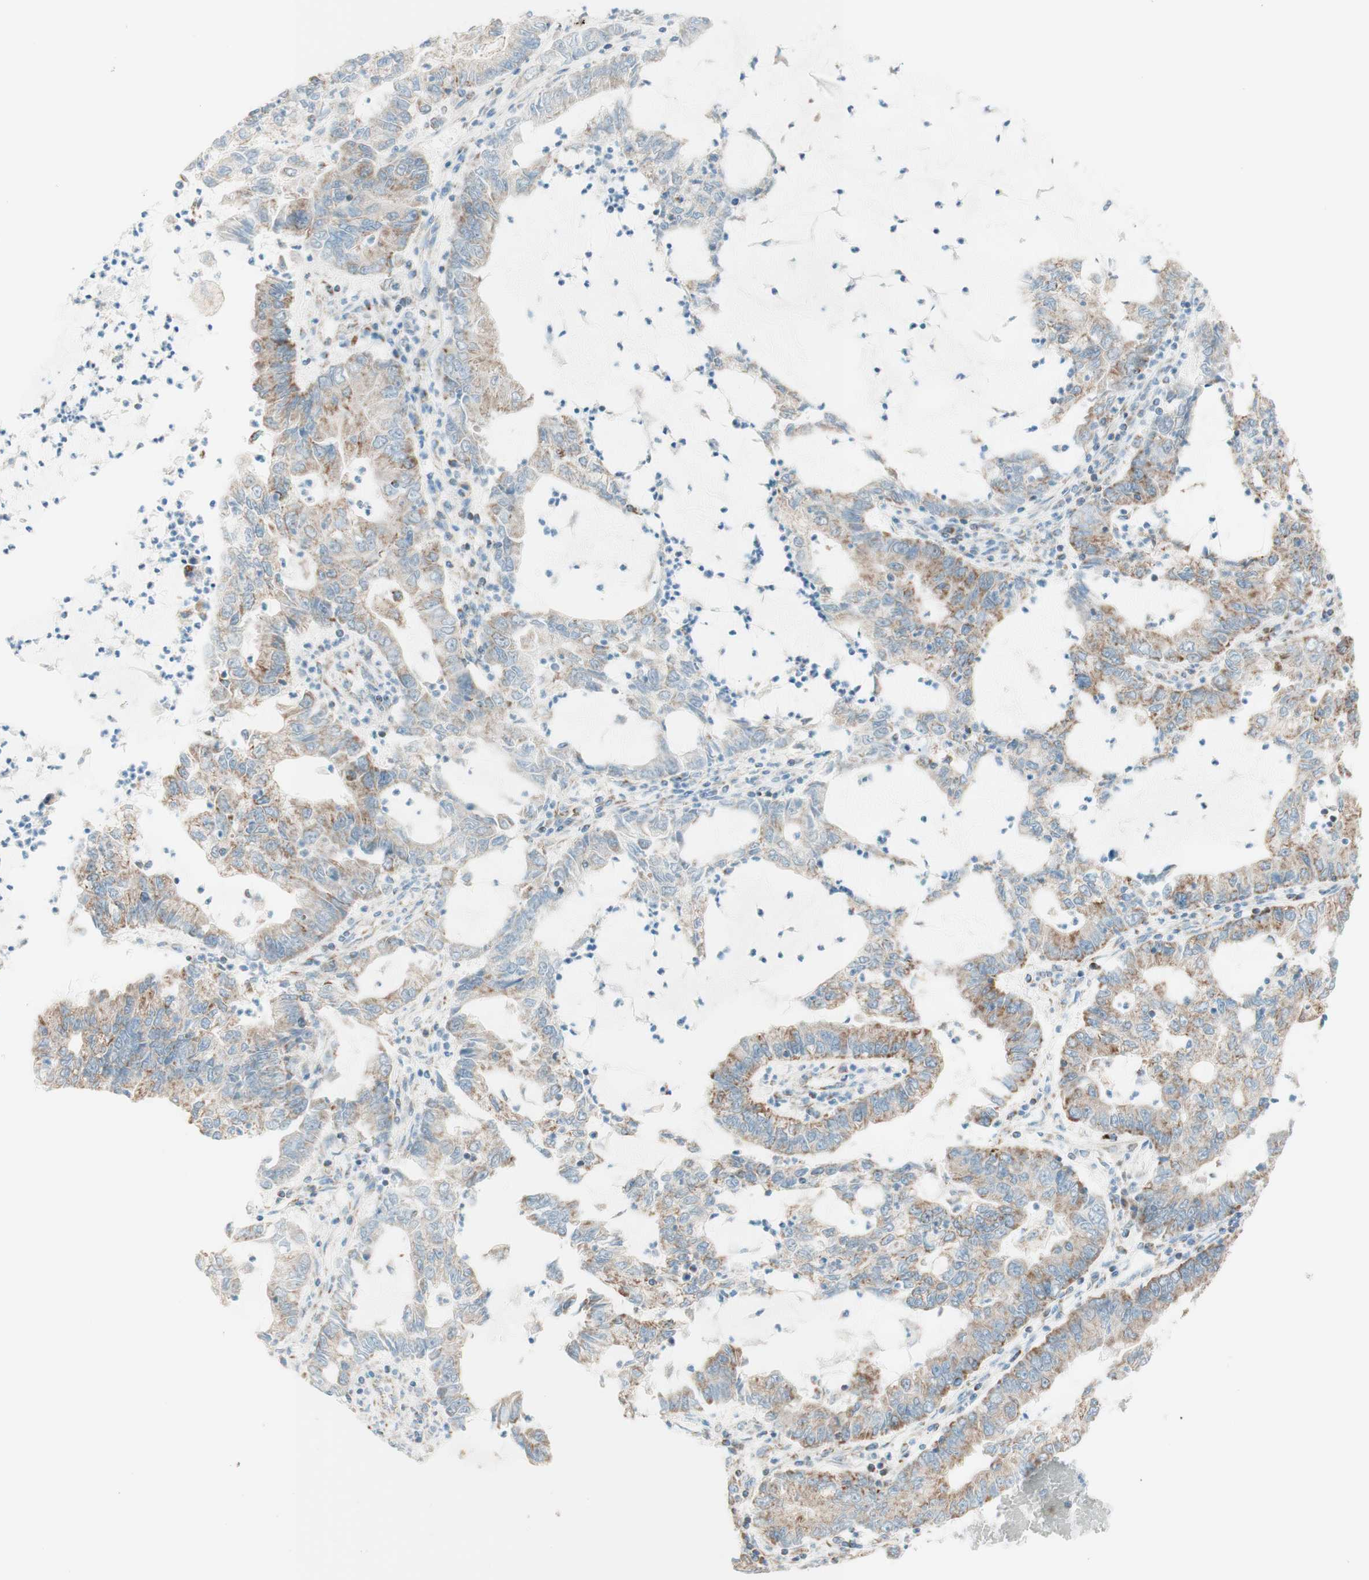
{"staining": {"intensity": "weak", "quantity": "25%-75%", "location": "cytoplasmic/membranous"}, "tissue": "lung cancer", "cell_type": "Tumor cells", "image_type": "cancer", "snomed": [{"axis": "morphology", "description": "Adenocarcinoma, NOS"}, {"axis": "topography", "description": "Lung"}], "caption": "Tumor cells reveal low levels of weak cytoplasmic/membranous expression in about 25%-75% of cells in adenocarcinoma (lung).", "gene": "TOMM20", "patient": {"sex": "female", "age": 51}}